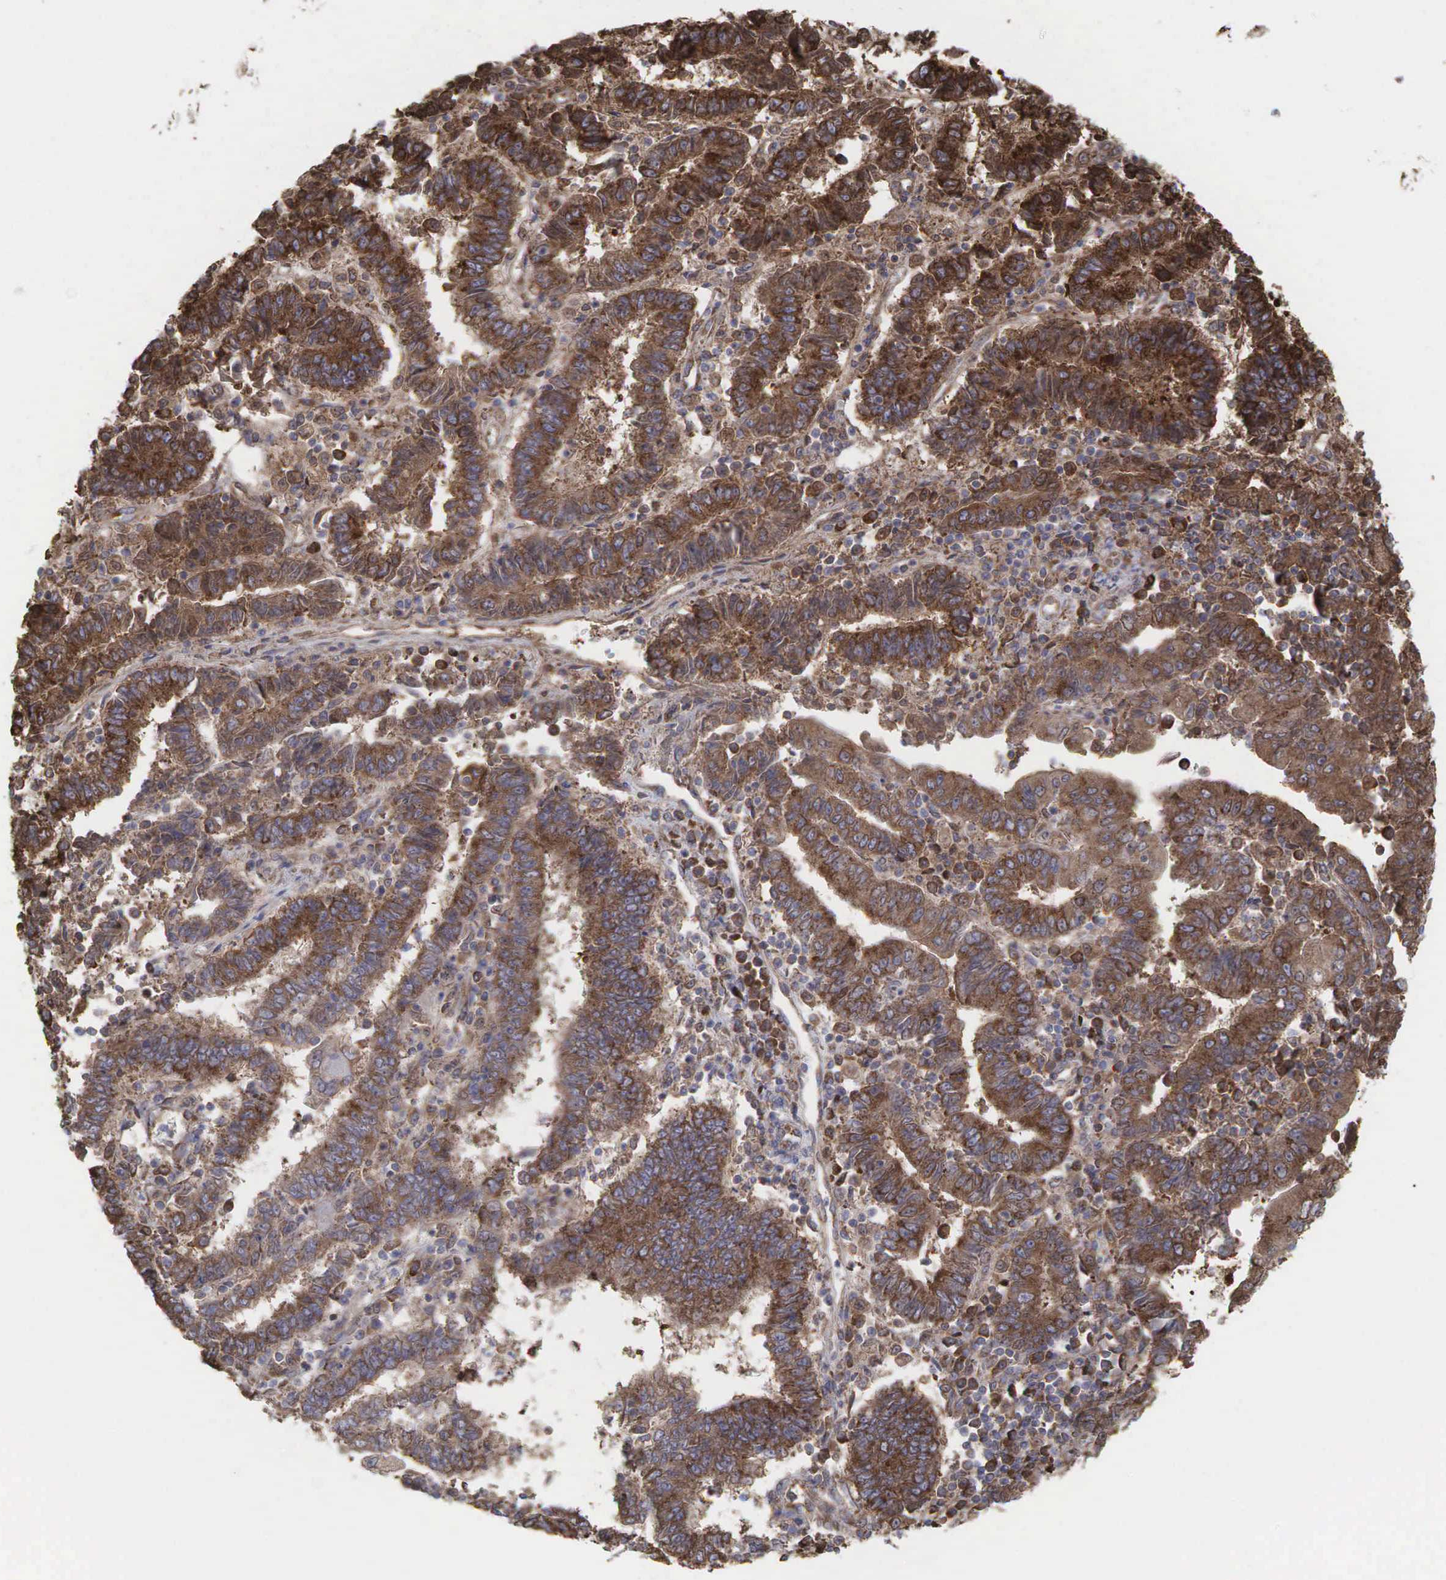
{"staining": {"intensity": "moderate", "quantity": ">75%", "location": "cytoplasmic/membranous"}, "tissue": "endometrial cancer", "cell_type": "Tumor cells", "image_type": "cancer", "snomed": [{"axis": "morphology", "description": "Adenocarcinoma, NOS"}, {"axis": "topography", "description": "Endometrium"}], "caption": "A brown stain shows moderate cytoplasmic/membranous staining of a protein in endometrial adenocarcinoma tumor cells. Nuclei are stained in blue.", "gene": "PABPC5", "patient": {"sex": "female", "age": 75}}